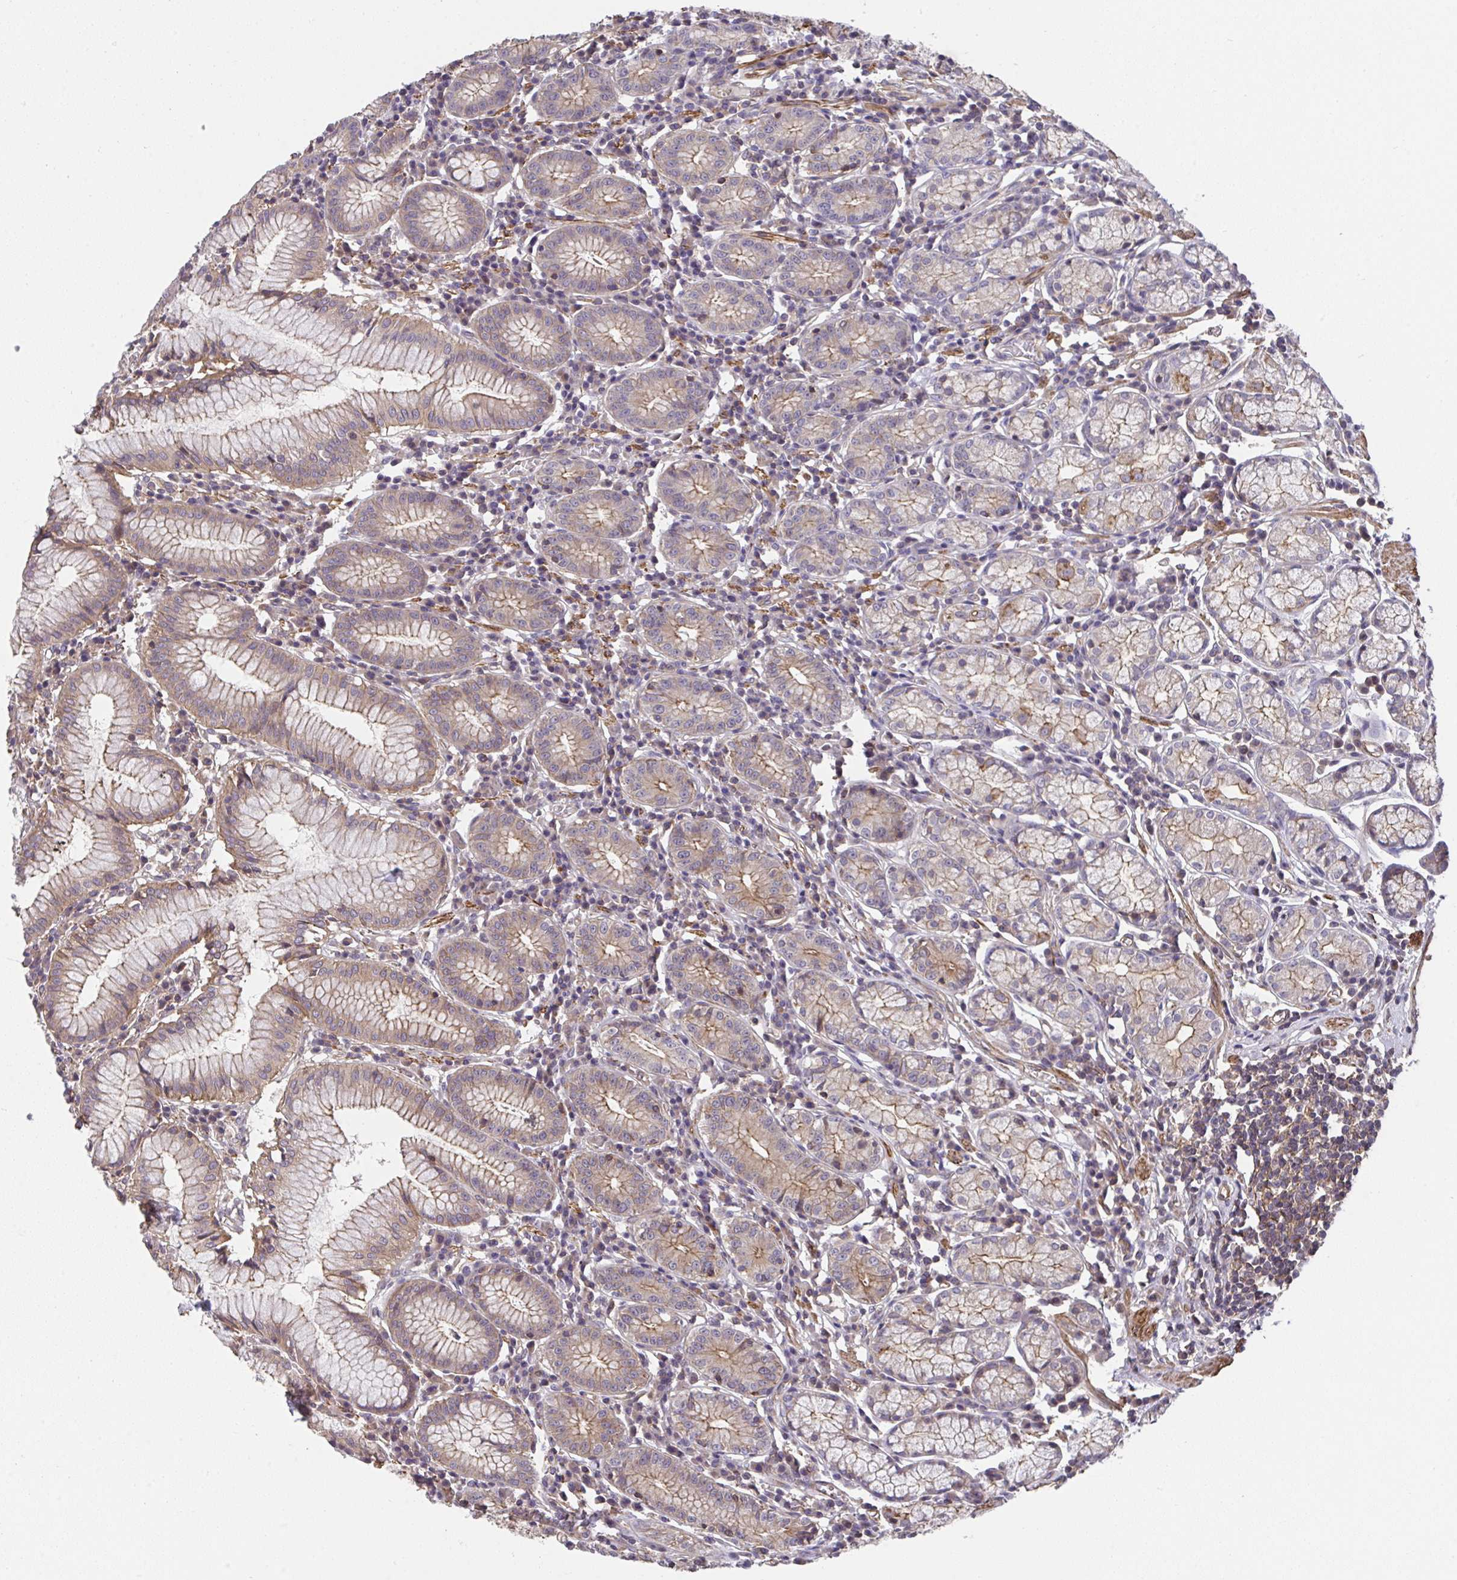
{"staining": {"intensity": "moderate", "quantity": "25%-75%", "location": "cytoplasmic/membranous"}, "tissue": "stomach", "cell_type": "Glandular cells", "image_type": "normal", "snomed": [{"axis": "morphology", "description": "Normal tissue, NOS"}, {"axis": "topography", "description": "Stomach"}], "caption": "A medium amount of moderate cytoplasmic/membranous staining is present in approximately 25%-75% of glandular cells in normal stomach.", "gene": "ZNF696", "patient": {"sex": "male", "age": 55}}